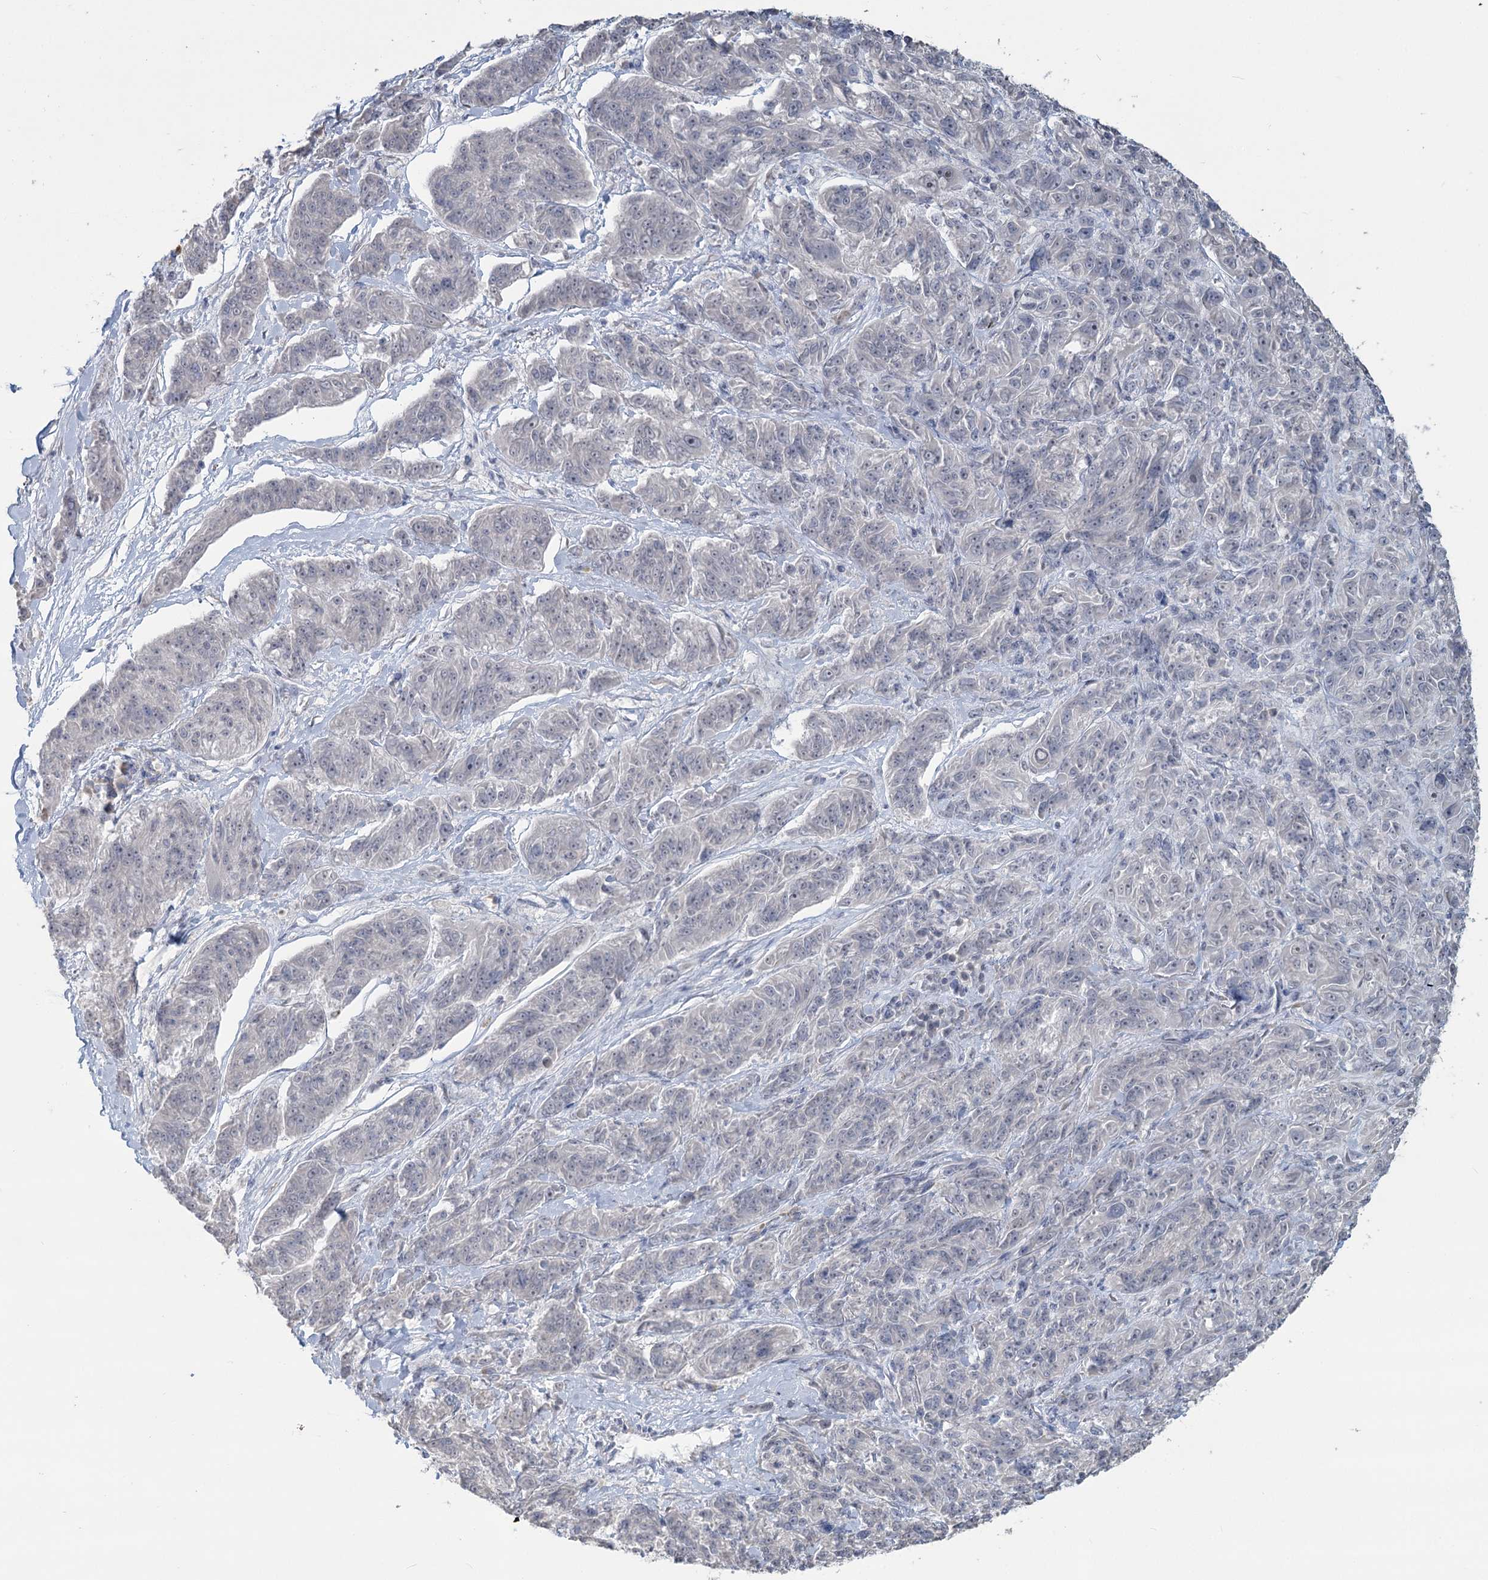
{"staining": {"intensity": "negative", "quantity": "none", "location": "none"}, "tissue": "melanoma", "cell_type": "Tumor cells", "image_type": "cancer", "snomed": [{"axis": "morphology", "description": "Malignant melanoma, NOS"}, {"axis": "topography", "description": "Skin"}], "caption": "Immunohistochemistry image of melanoma stained for a protein (brown), which exhibits no expression in tumor cells.", "gene": "SLC9A3", "patient": {"sex": "male", "age": 53}}